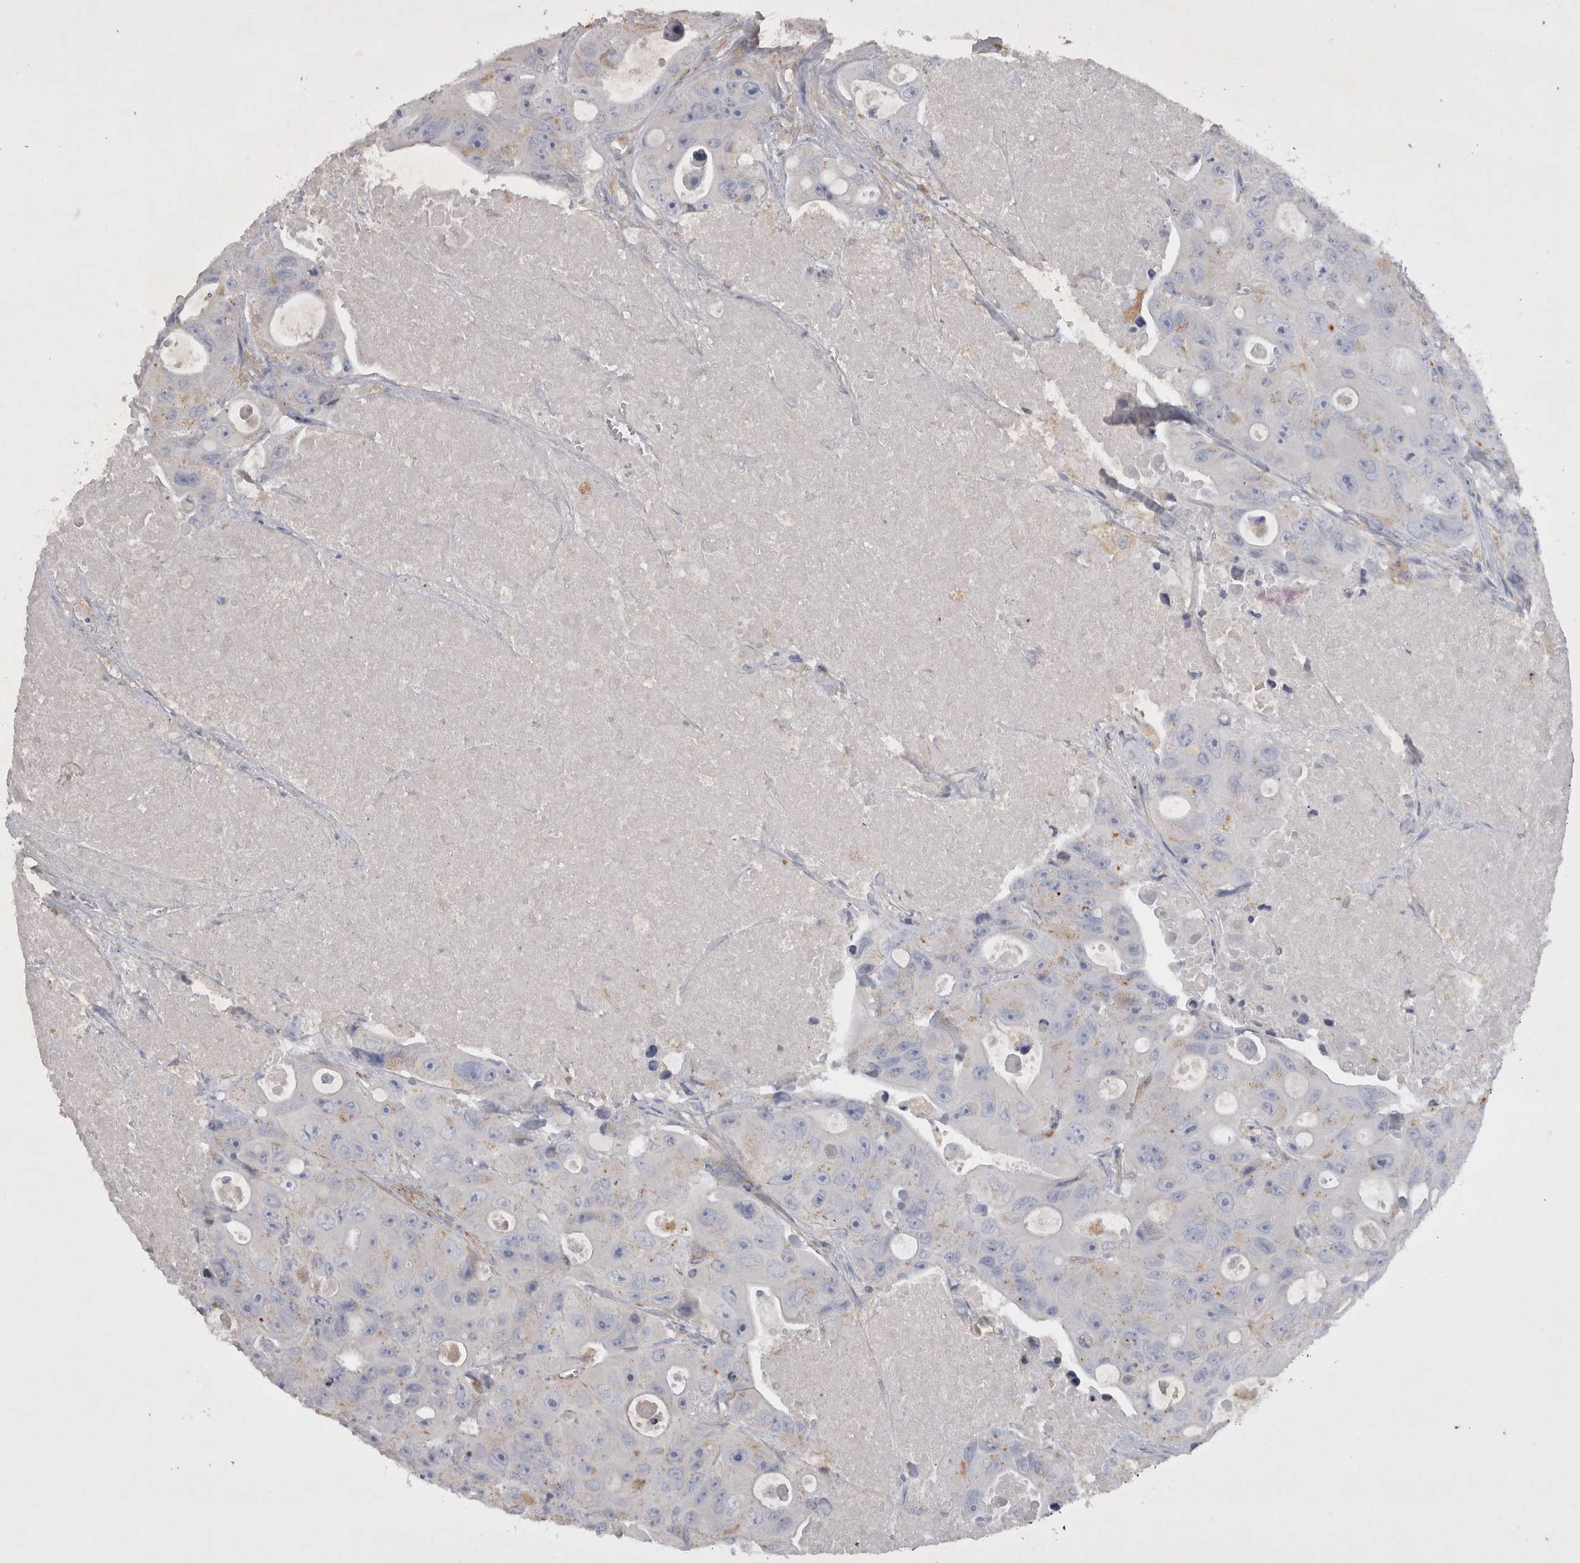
{"staining": {"intensity": "negative", "quantity": "none", "location": "none"}, "tissue": "colorectal cancer", "cell_type": "Tumor cells", "image_type": "cancer", "snomed": [{"axis": "morphology", "description": "Adenocarcinoma, NOS"}, {"axis": "topography", "description": "Colon"}], "caption": "This is an immunohistochemistry image of human colorectal adenocarcinoma. There is no expression in tumor cells.", "gene": "STRADB", "patient": {"sex": "female", "age": 46}}